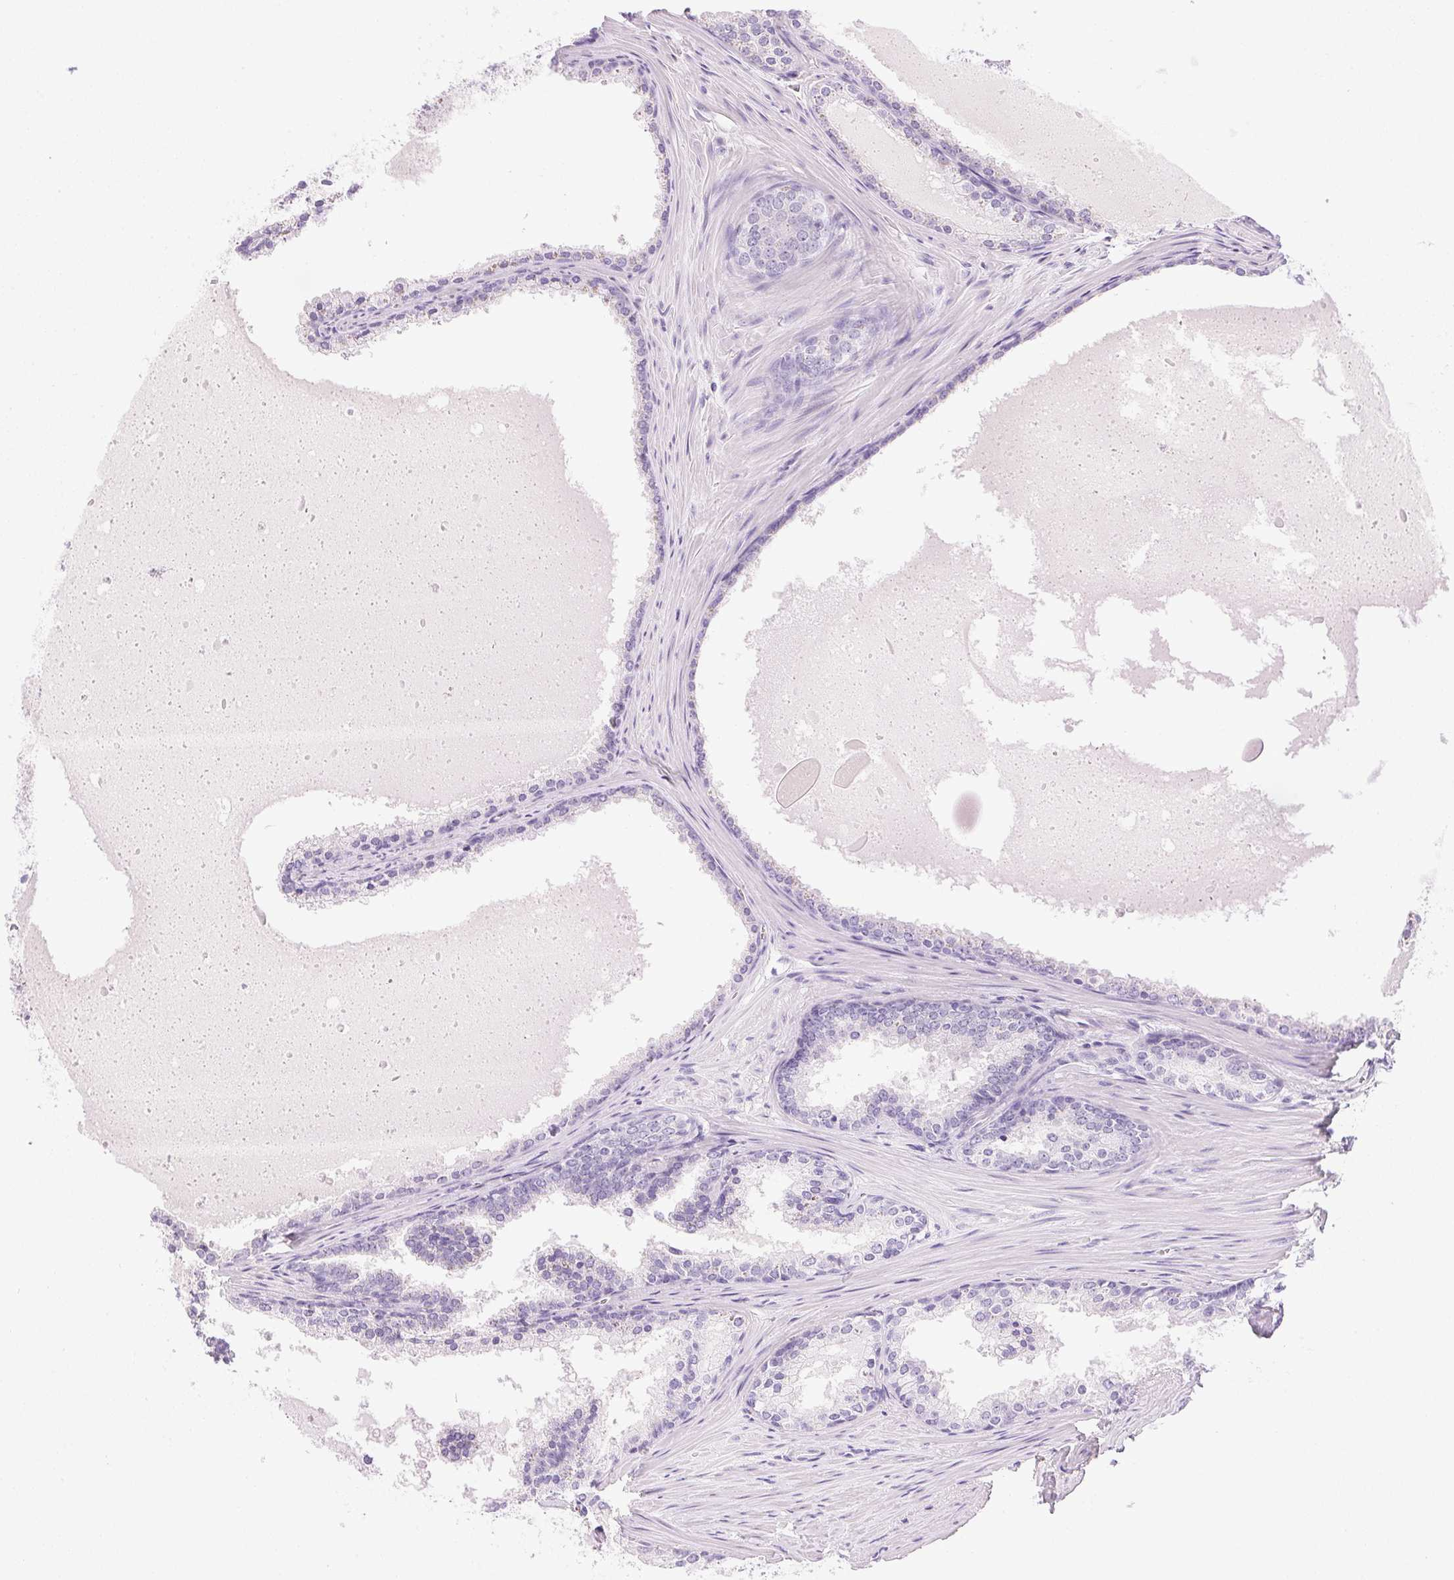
{"staining": {"intensity": "negative", "quantity": "none", "location": "none"}, "tissue": "prostate cancer", "cell_type": "Tumor cells", "image_type": "cancer", "snomed": [{"axis": "morphology", "description": "Adenocarcinoma, High grade"}, {"axis": "topography", "description": "Prostate"}], "caption": "High-grade adenocarcinoma (prostate) stained for a protein using immunohistochemistry shows no staining tumor cells.", "gene": "ATP6V1G3", "patient": {"sex": "male", "age": 68}}